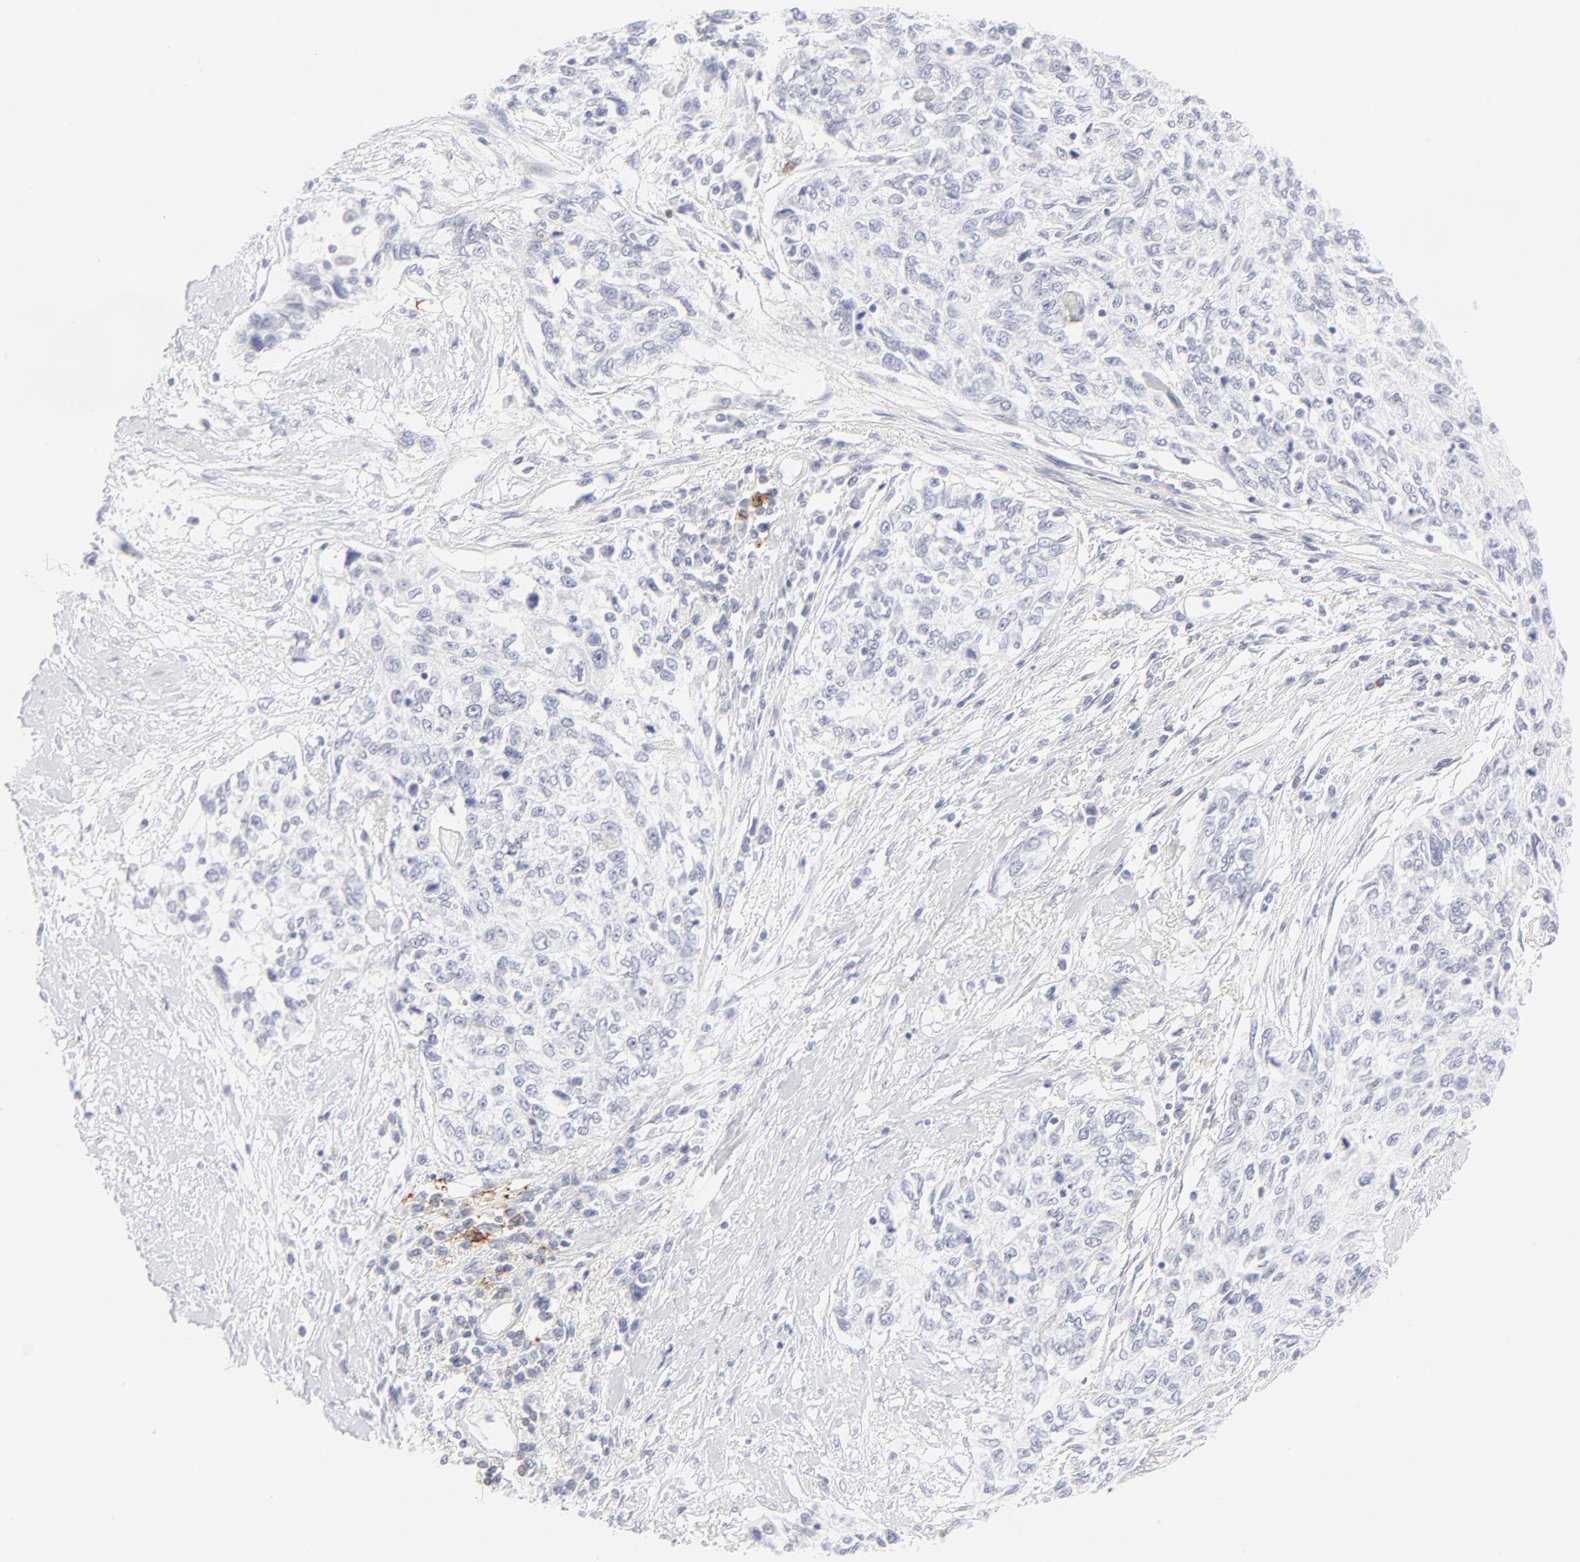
{"staining": {"intensity": "negative", "quantity": "none", "location": "none"}, "tissue": "cervical cancer", "cell_type": "Tumor cells", "image_type": "cancer", "snomed": [{"axis": "morphology", "description": "Squamous cell carcinoma, NOS"}, {"axis": "topography", "description": "Cervix"}], "caption": "Immunohistochemical staining of human cervical cancer (squamous cell carcinoma) displays no significant expression in tumor cells. (Brightfield microscopy of DAB (3,3'-diaminobenzidine) IHC at high magnification).", "gene": "CCR7", "patient": {"sex": "female", "age": 57}}